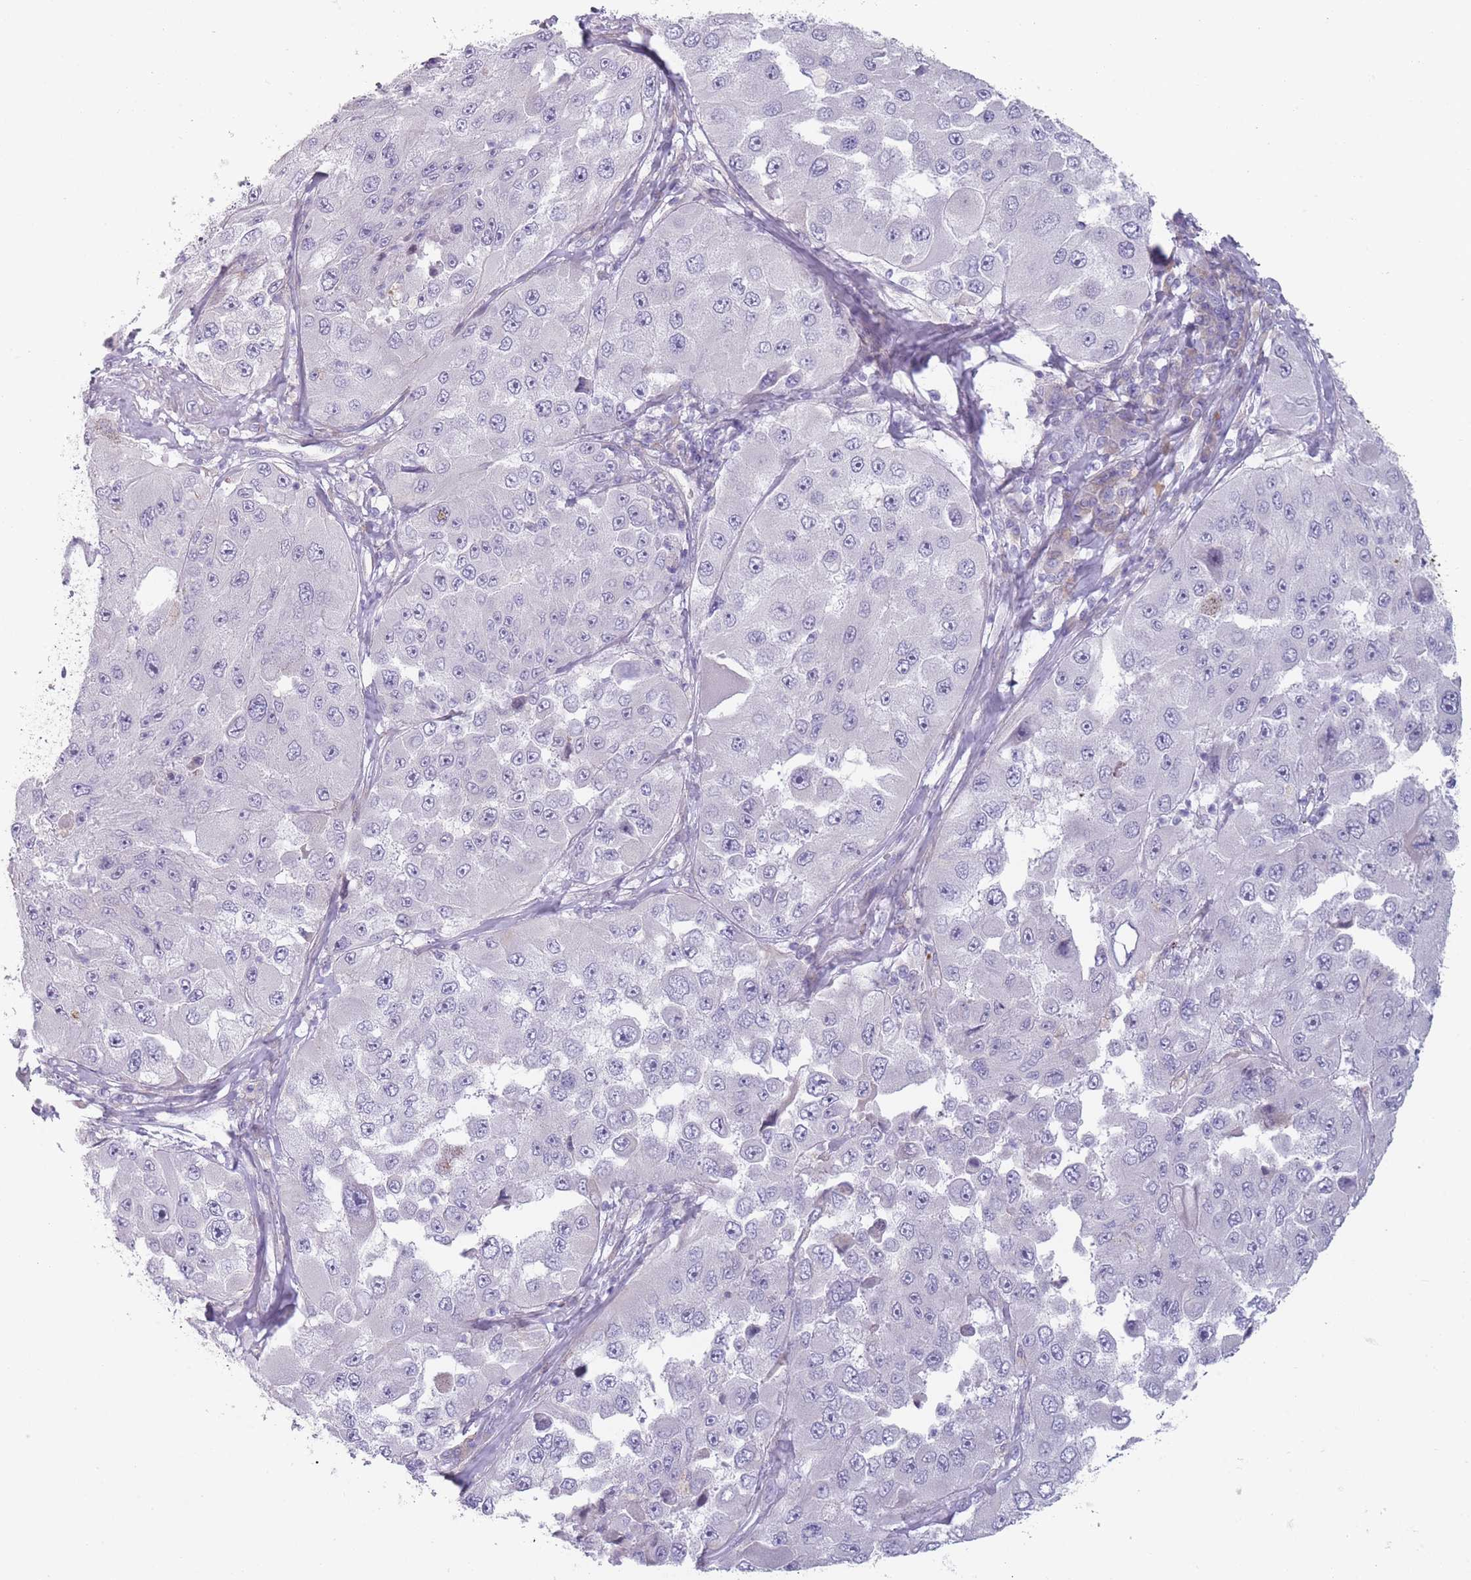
{"staining": {"intensity": "negative", "quantity": "none", "location": "none"}, "tissue": "melanoma", "cell_type": "Tumor cells", "image_type": "cancer", "snomed": [{"axis": "morphology", "description": "Malignant melanoma, Metastatic site"}, {"axis": "topography", "description": "Lymph node"}], "caption": "Protein analysis of malignant melanoma (metastatic site) demonstrates no significant staining in tumor cells. (Stains: DAB IHC with hematoxylin counter stain, Microscopy: brightfield microscopy at high magnification).", "gene": "PAIP2B", "patient": {"sex": "male", "age": 62}}